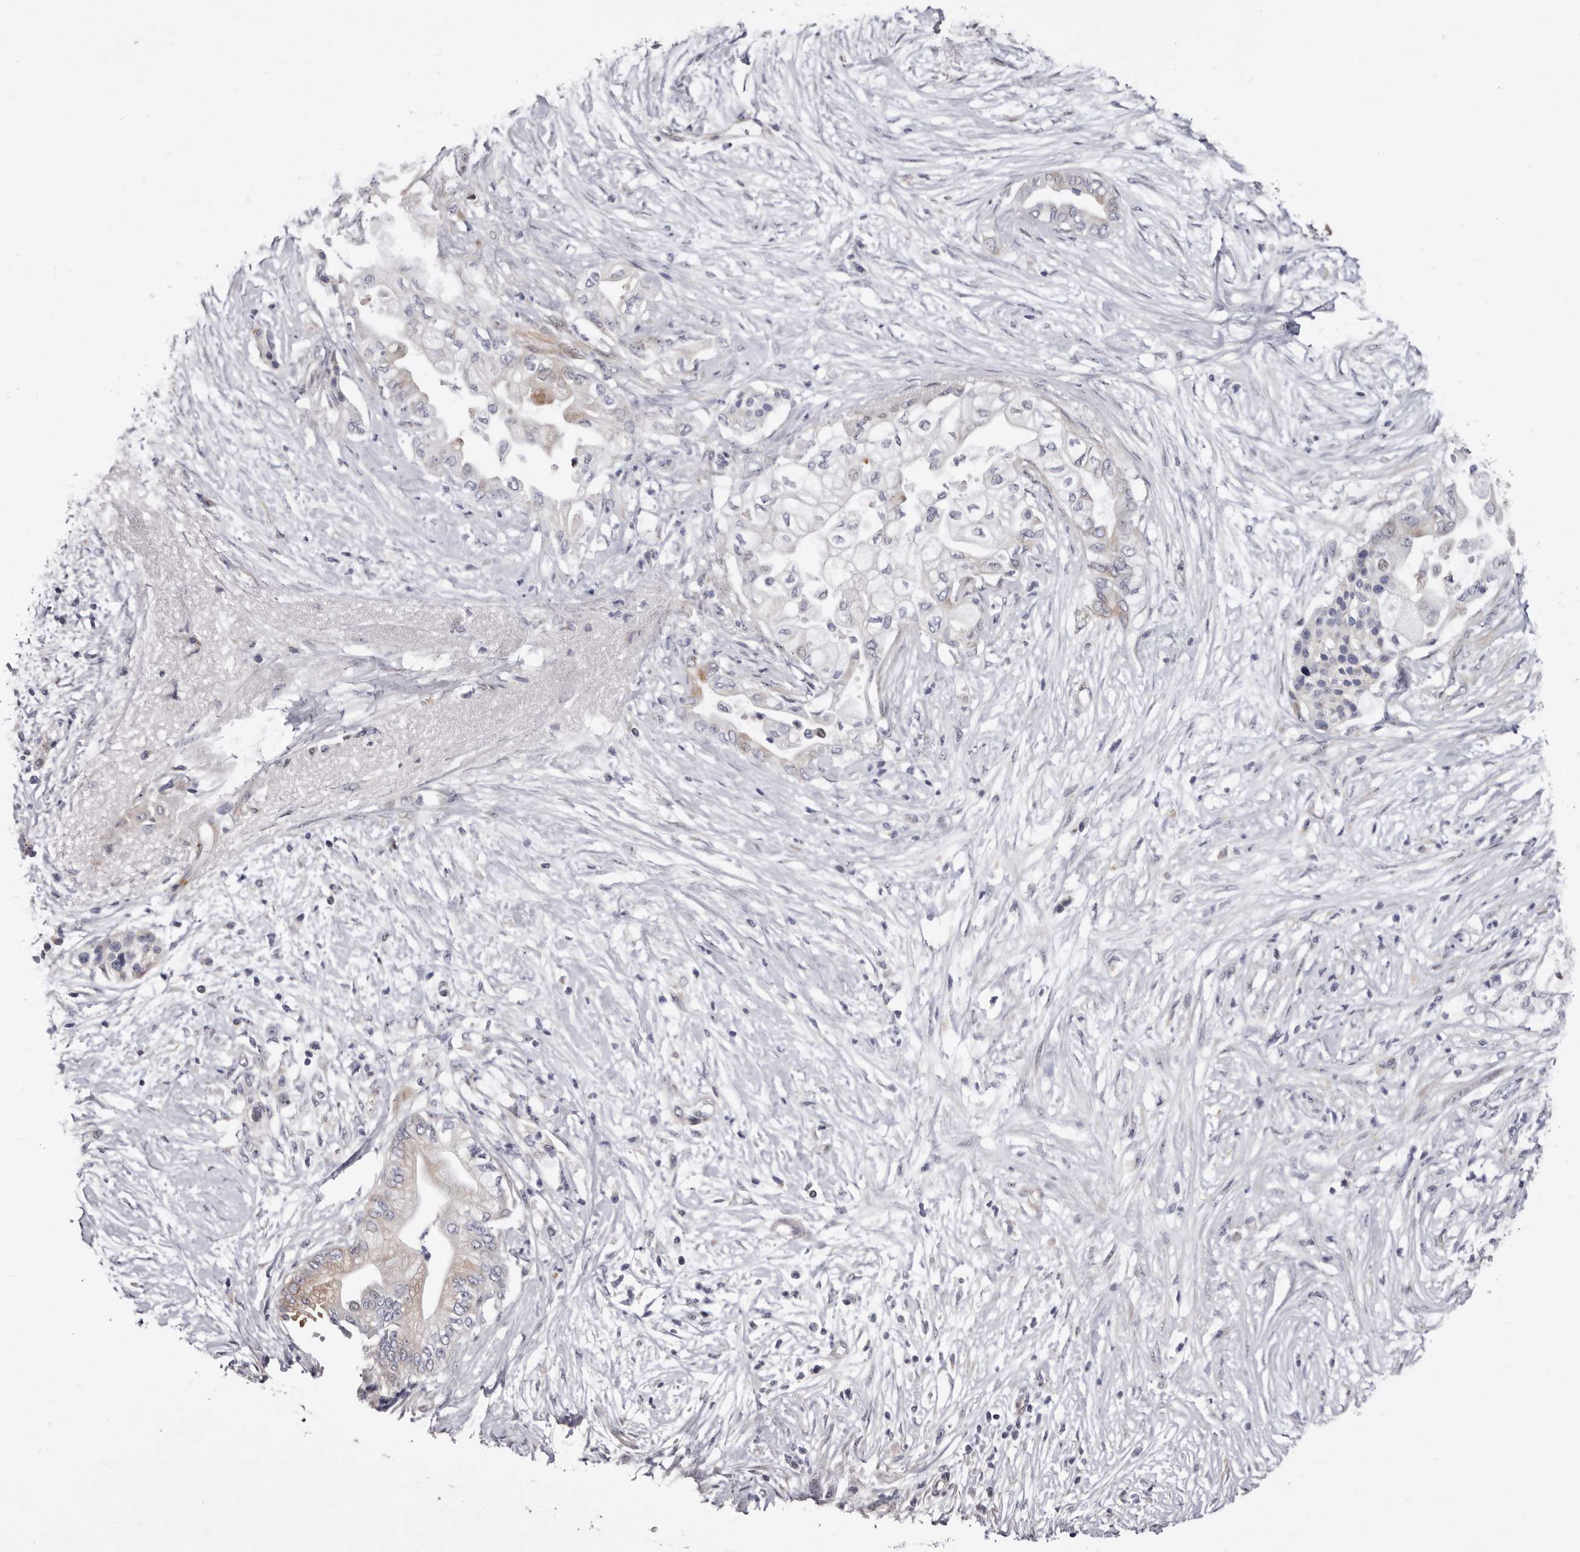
{"staining": {"intensity": "negative", "quantity": "none", "location": "none"}, "tissue": "pancreatic cancer", "cell_type": "Tumor cells", "image_type": "cancer", "snomed": [{"axis": "morphology", "description": "Normal tissue, NOS"}, {"axis": "morphology", "description": "Adenocarcinoma, NOS"}, {"axis": "topography", "description": "Pancreas"}, {"axis": "topography", "description": "Duodenum"}], "caption": "The immunohistochemistry (IHC) micrograph has no significant expression in tumor cells of pancreatic cancer tissue.", "gene": "NUBPL", "patient": {"sex": "female", "age": 60}}